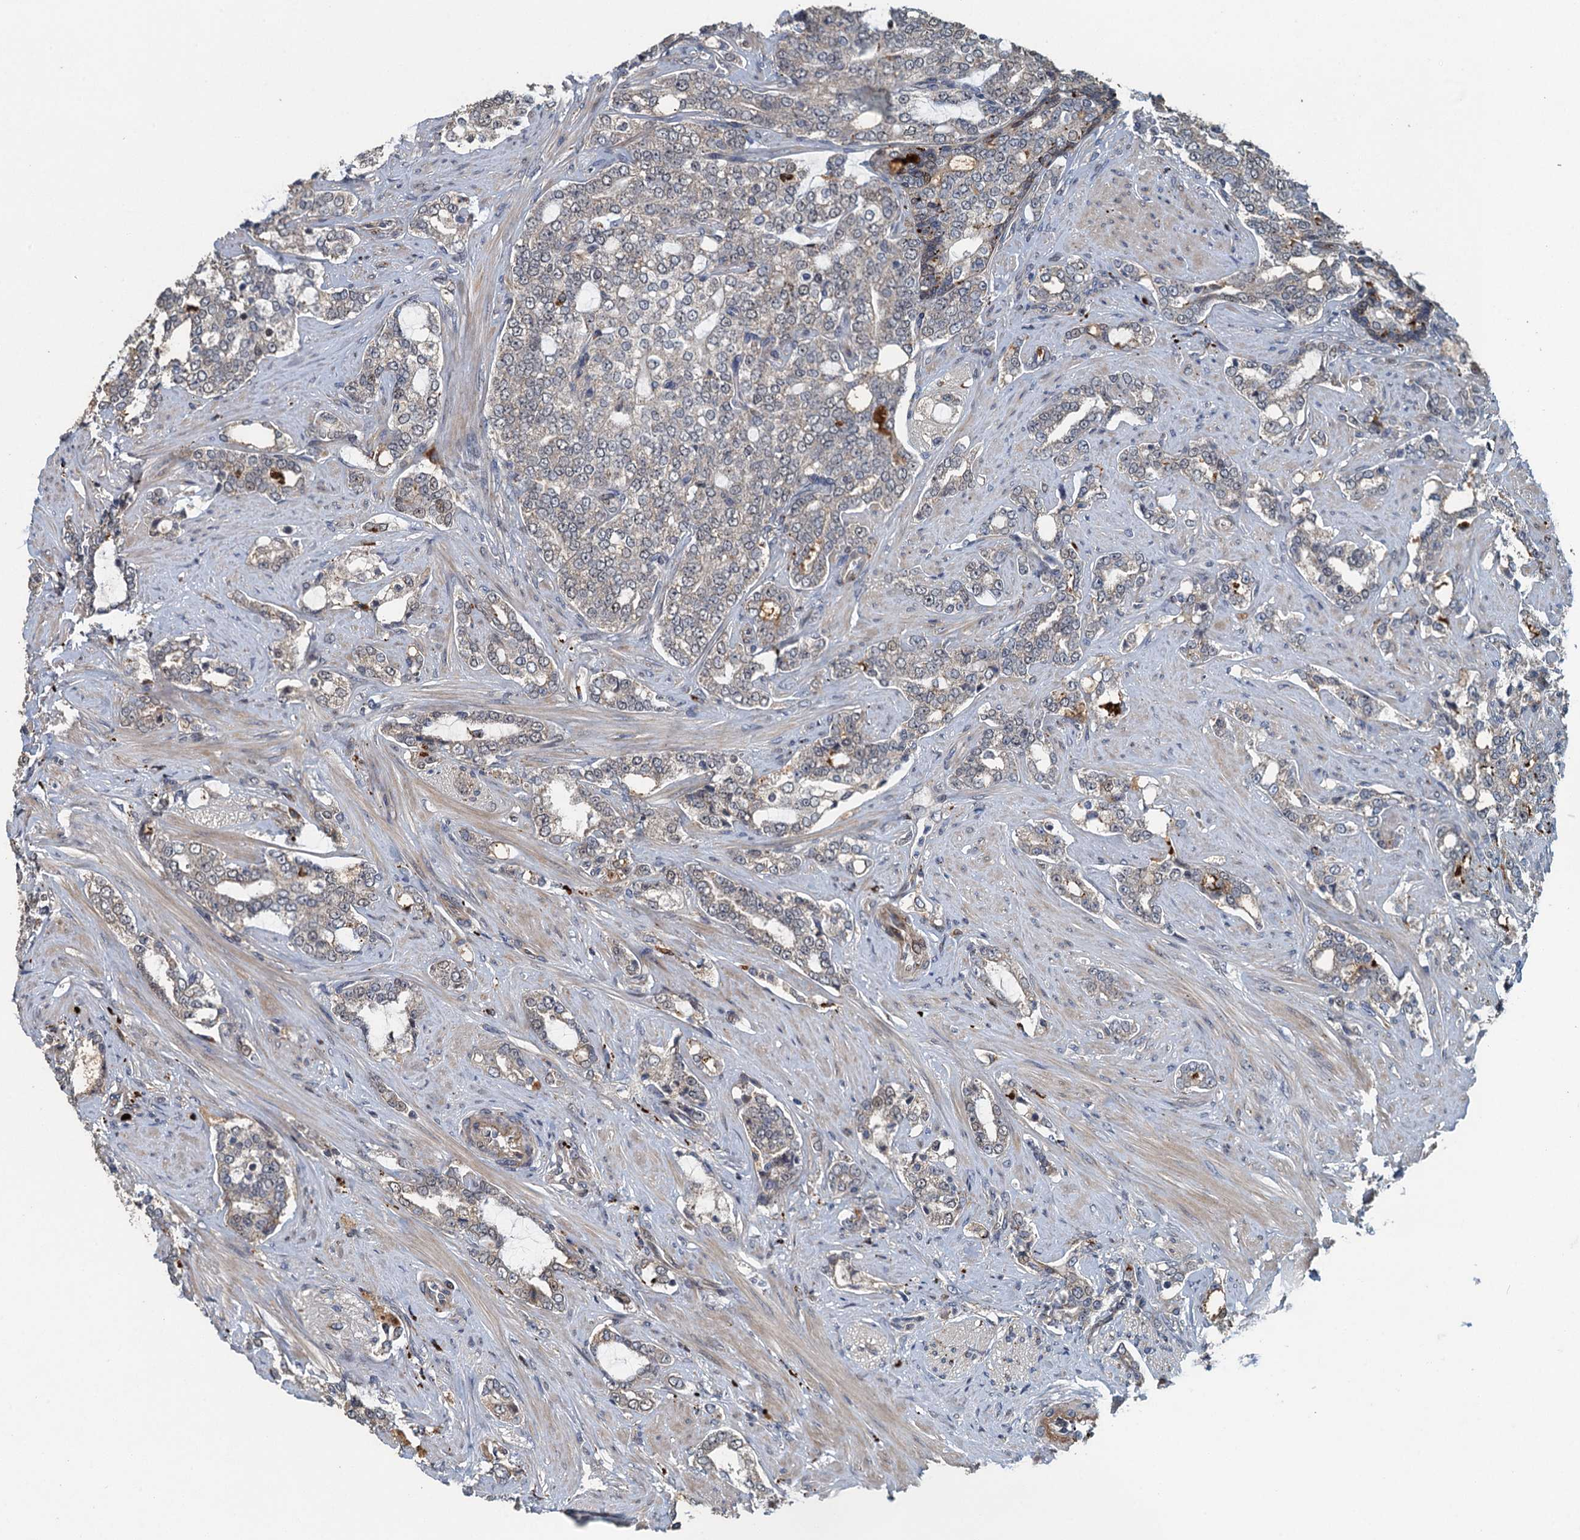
{"staining": {"intensity": "weak", "quantity": "<25%", "location": "cytoplasmic/membranous"}, "tissue": "prostate cancer", "cell_type": "Tumor cells", "image_type": "cancer", "snomed": [{"axis": "morphology", "description": "Adenocarcinoma, High grade"}, {"axis": "topography", "description": "Prostate"}], "caption": "Immunohistochemistry of human prostate cancer (high-grade adenocarcinoma) demonstrates no positivity in tumor cells.", "gene": "AGRN", "patient": {"sex": "male", "age": 64}}